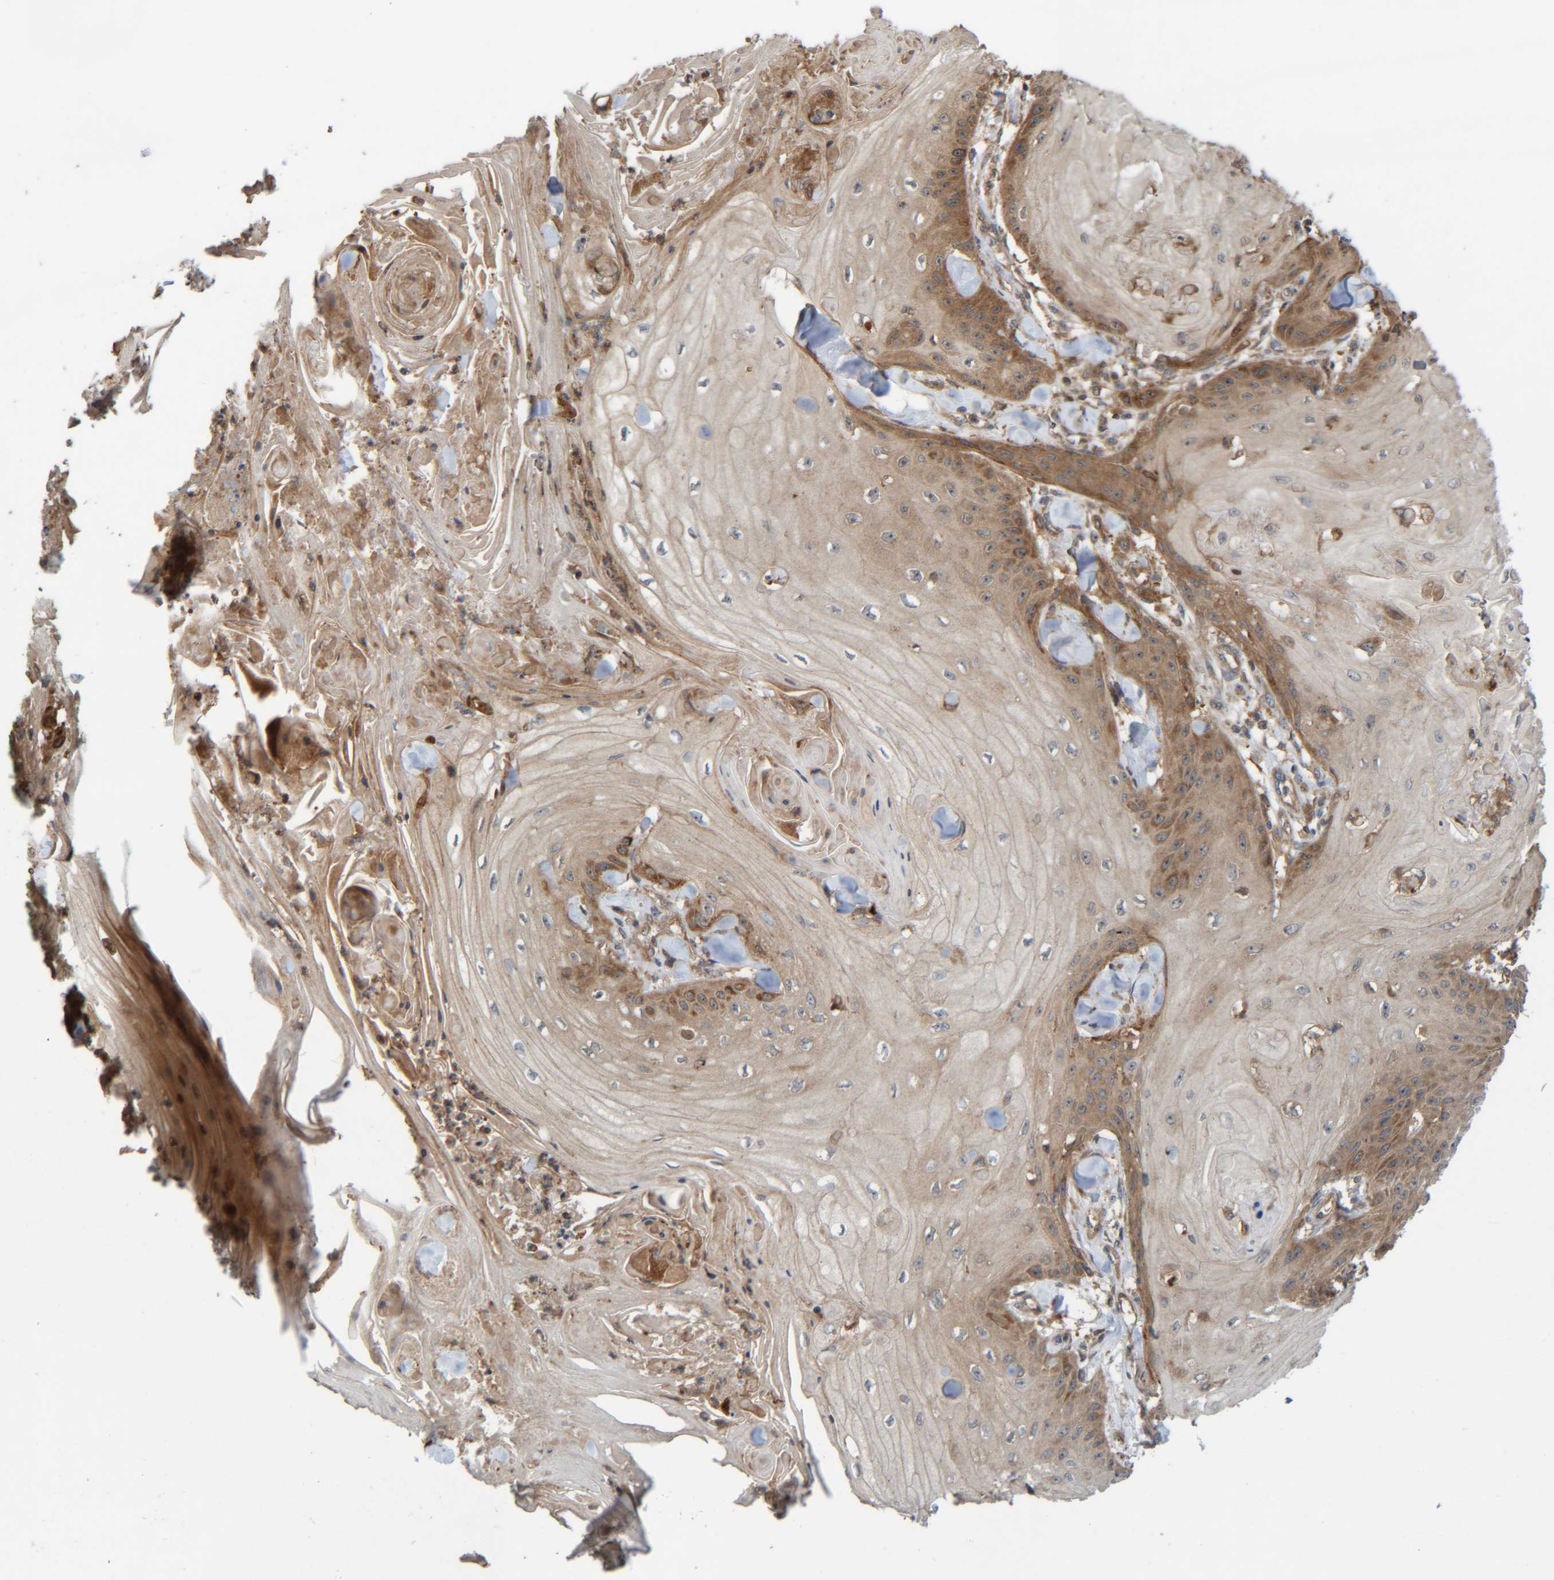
{"staining": {"intensity": "moderate", "quantity": "25%-75%", "location": "cytoplasmic/membranous"}, "tissue": "skin cancer", "cell_type": "Tumor cells", "image_type": "cancer", "snomed": [{"axis": "morphology", "description": "Squamous cell carcinoma, NOS"}, {"axis": "topography", "description": "Skin"}], "caption": "Immunohistochemistry photomicrograph of neoplastic tissue: skin cancer stained using IHC exhibits medium levels of moderate protein expression localized specifically in the cytoplasmic/membranous of tumor cells, appearing as a cytoplasmic/membranous brown color.", "gene": "CCDC57", "patient": {"sex": "male", "age": 74}}